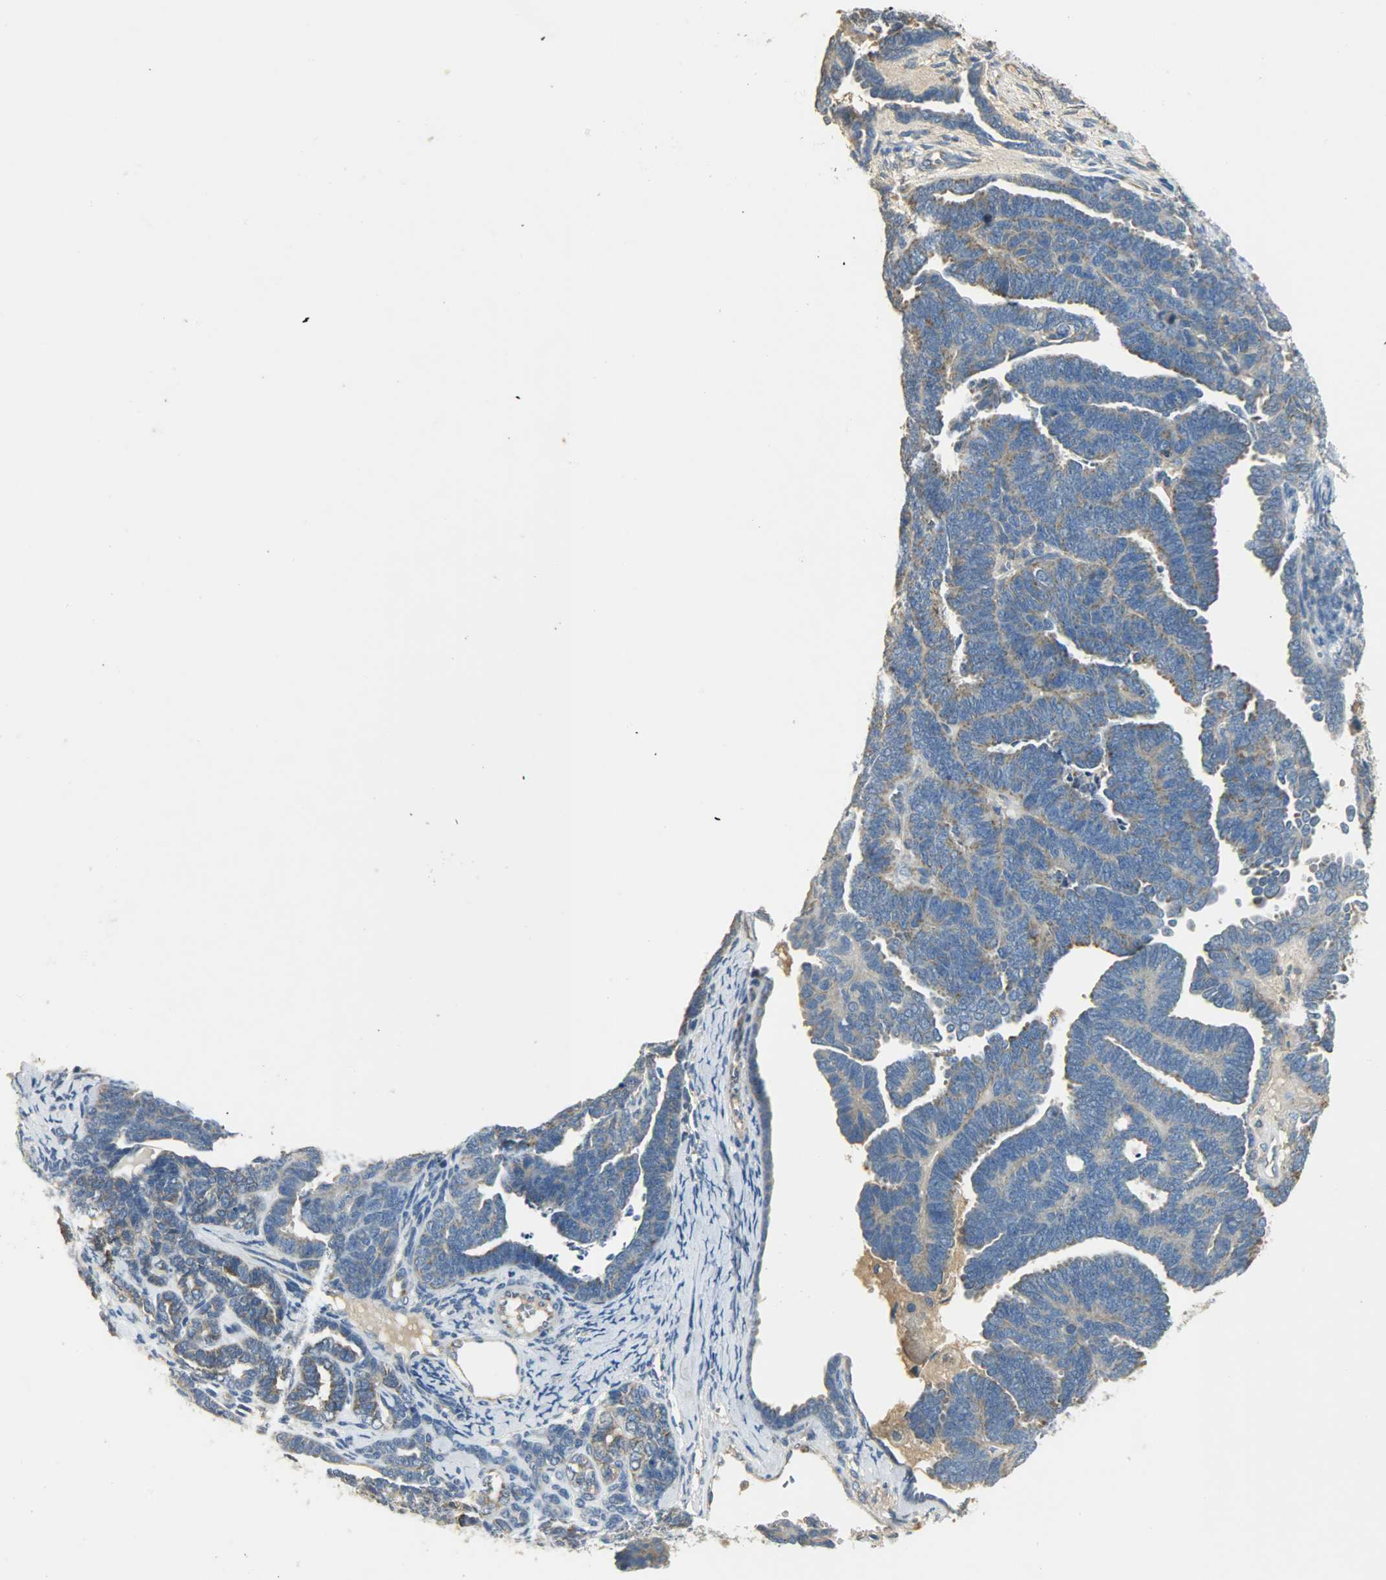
{"staining": {"intensity": "weak", "quantity": ">75%", "location": "cytoplasmic/membranous"}, "tissue": "endometrial cancer", "cell_type": "Tumor cells", "image_type": "cancer", "snomed": [{"axis": "morphology", "description": "Neoplasm, malignant, NOS"}, {"axis": "topography", "description": "Endometrium"}], "caption": "This image exhibits malignant neoplasm (endometrial) stained with immunohistochemistry (IHC) to label a protein in brown. The cytoplasmic/membranous of tumor cells show weak positivity for the protein. Nuclei are counter-stained blue.", "gene": "NNT", "patient": {"sex": "female", "age": 74}}